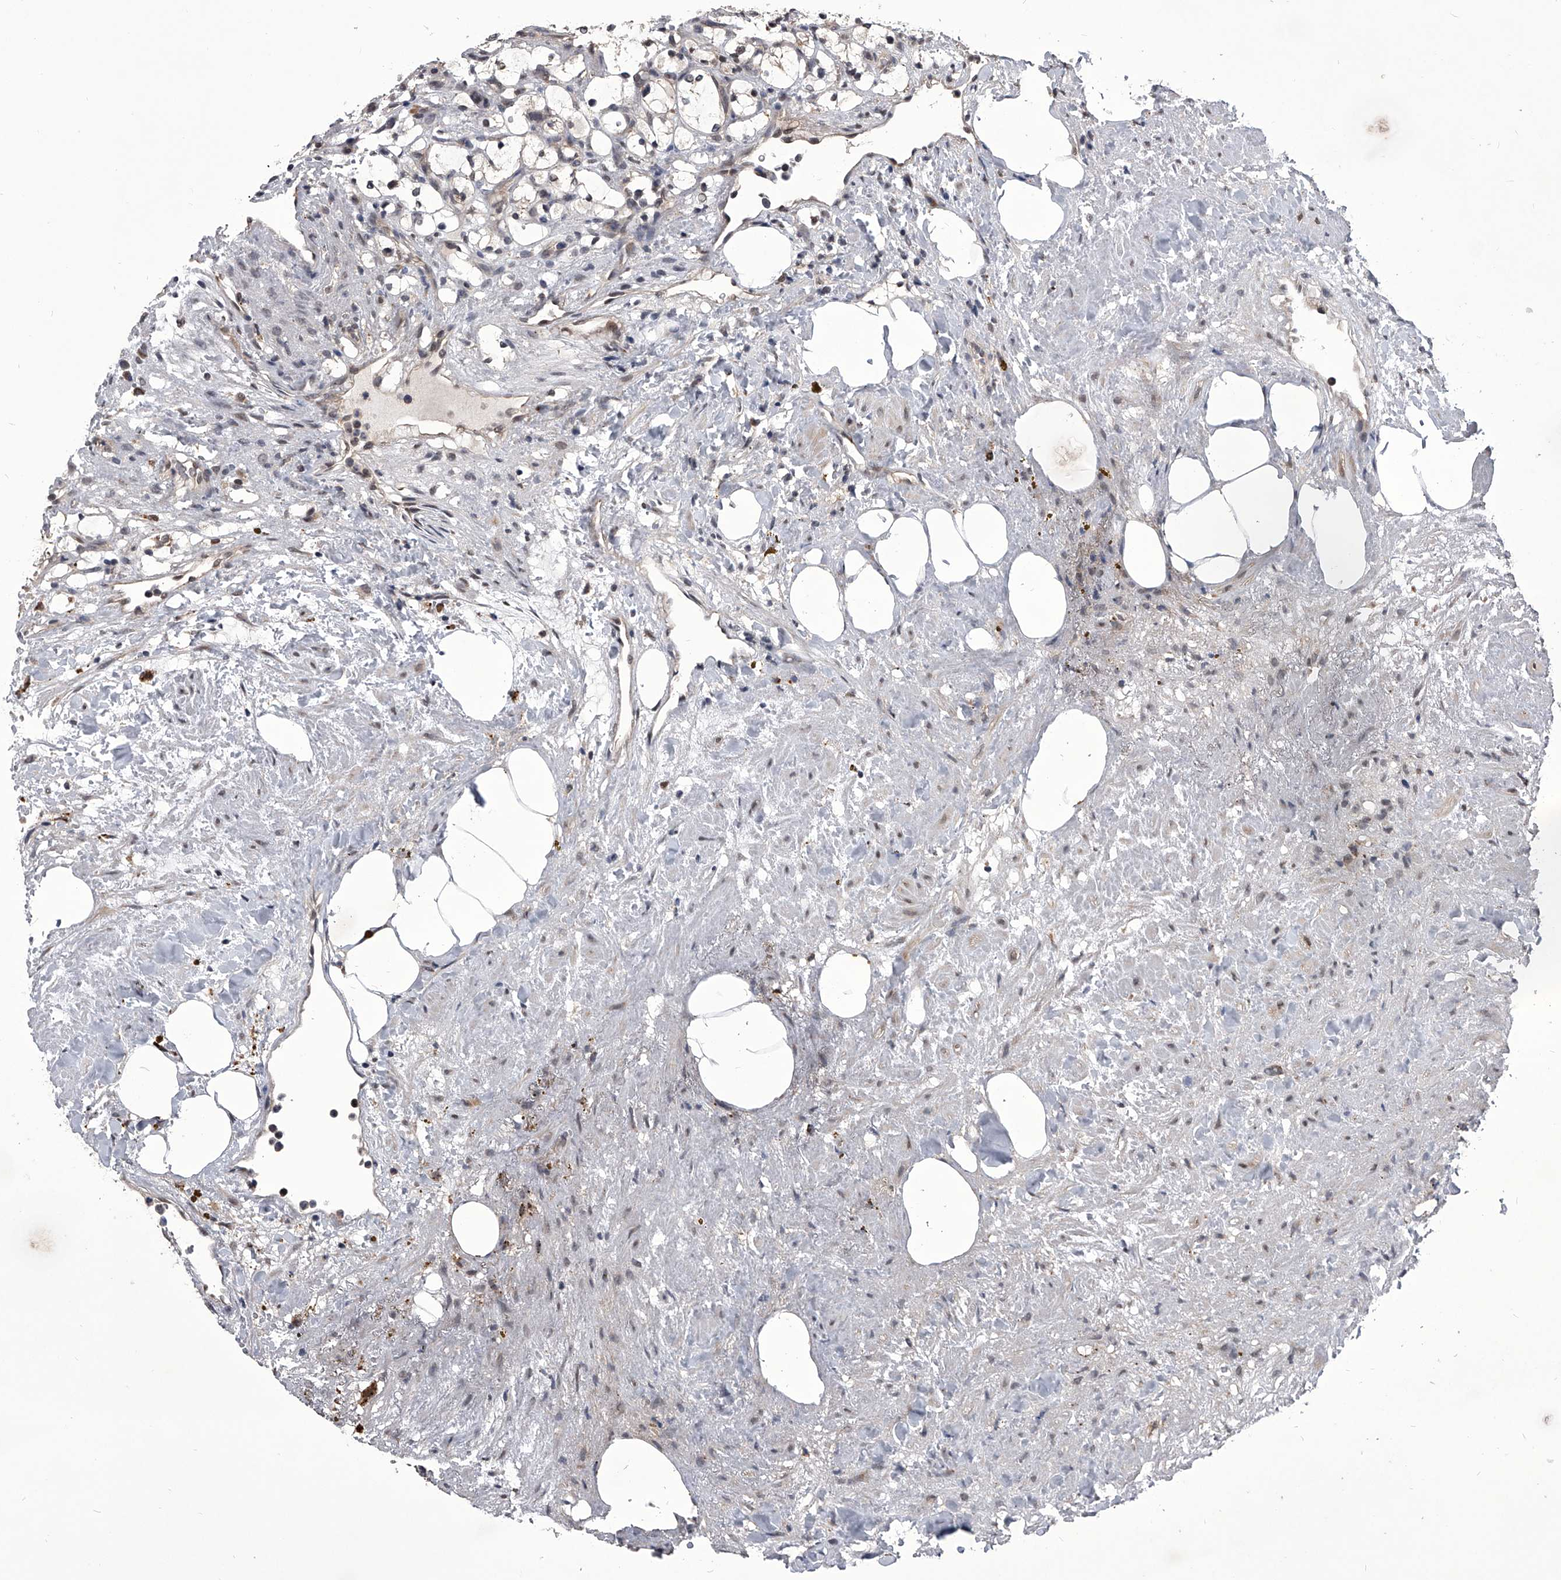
{"staining": {"intensity": "weak", "quantity": "<25%", "location": "cytoplasmic/membranous"}, "tissue": "renal cancer", "cell_type": "Tumor cells", "image_type": "cancer", "snomed": [{"axis": "morphology", "description": "Adenocarcinoma, NOS"}, {"axis": "topography", "description": "Kidney"}], "caption": "Renal cancer was stained to show a protein in brown. There is no significant positivity in tumor cells. (Brightfield microscopy of DAB IHC at high magnification).", "gene": "CMTR1", "patient": {"sex": "female", "age": 69}}